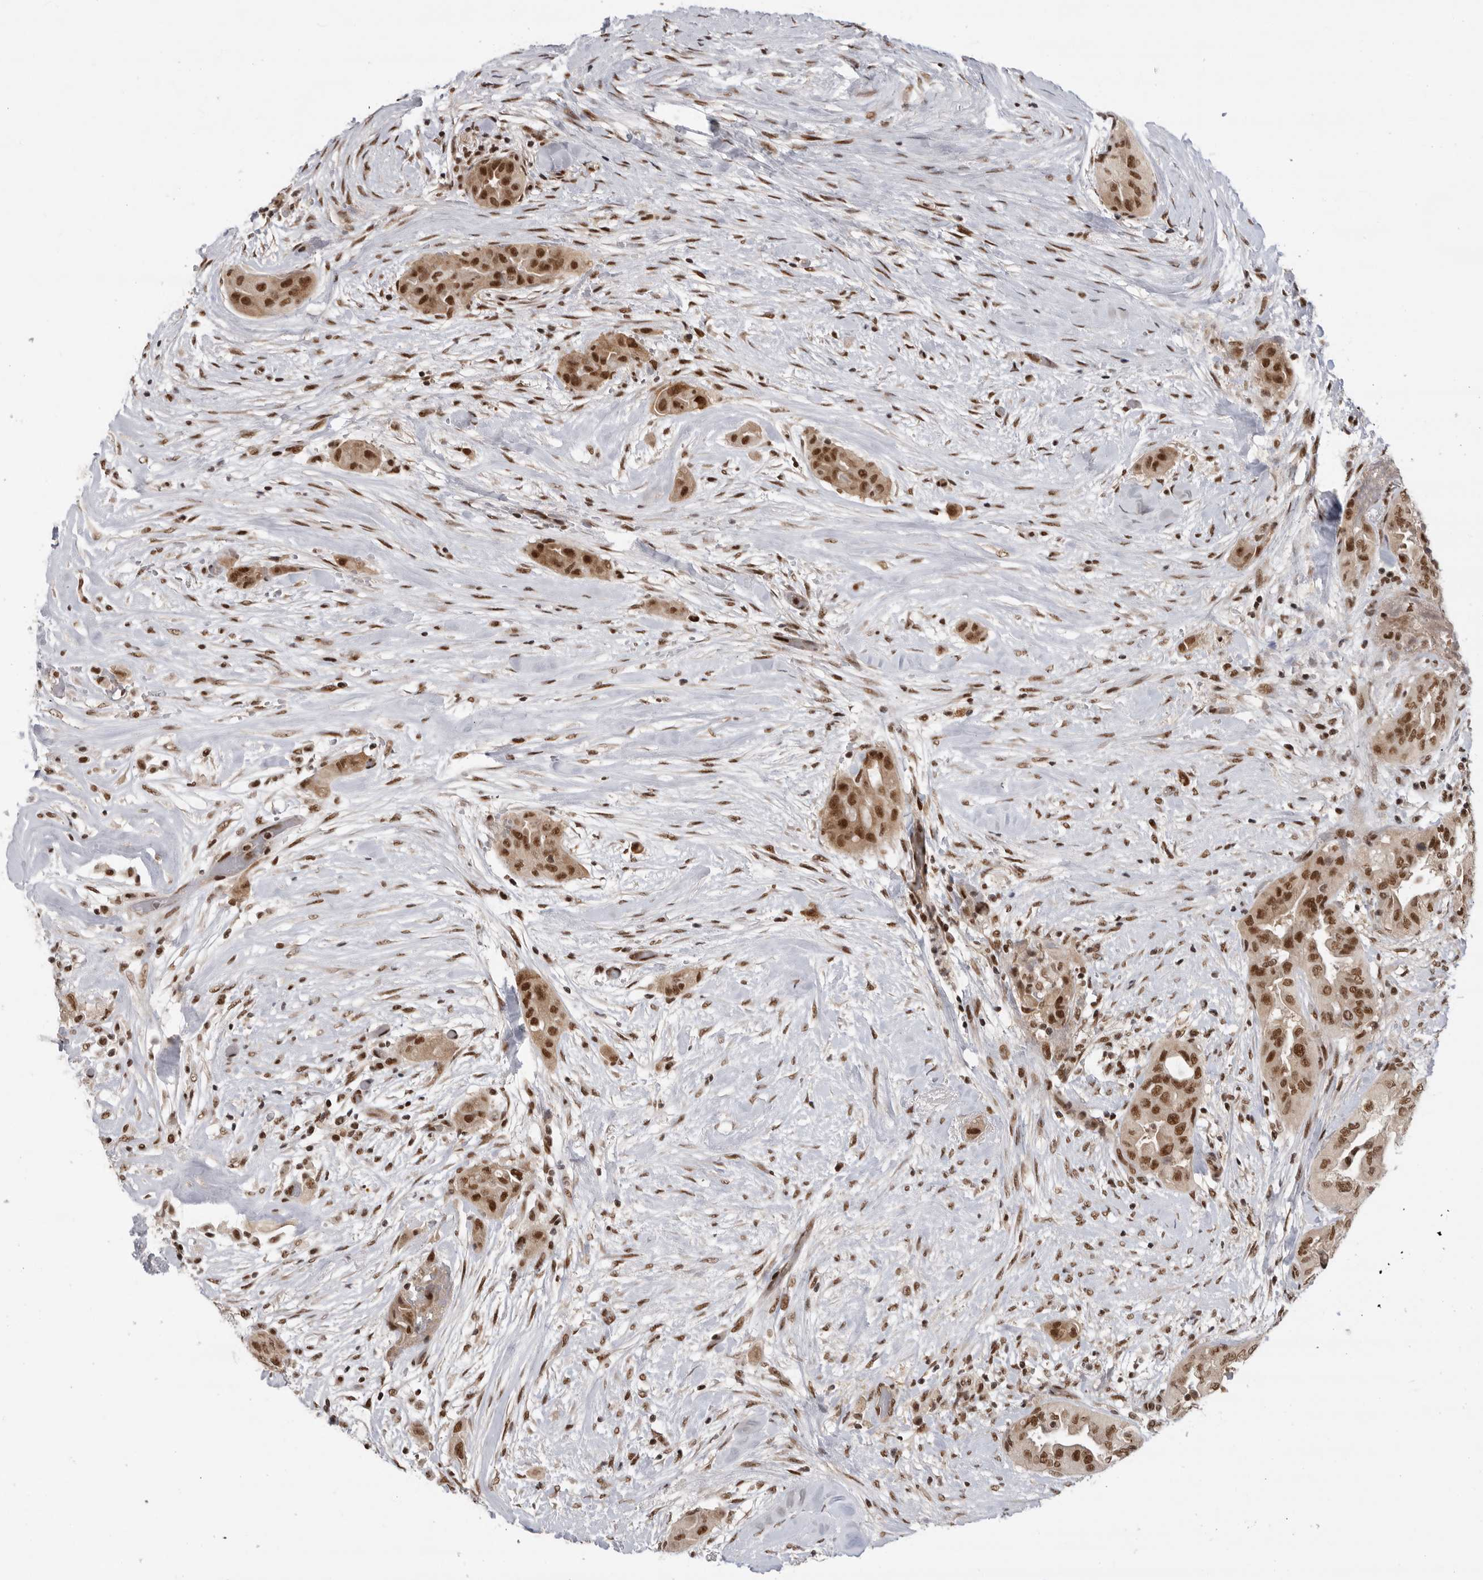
{"staining": {"intensity": "strong", "quantity": ">75%", "location": "cytoplasmic/membranous,nuclear"}, "tissue": "thyroid cancer", "cell_type": "Tumor cells", "image_type": "cancer", "snomed": [{"axis": "morphology", "description": "Papillary adenocarcinoma, NOS"}, {"axis": "topography", "description": "Thyroid gland"}], "caption": "Immunohistochemistry image of neoplastic tissue: thyroid papillary adenocarcinoma stained using IHC reveals high levels of strong protein expression localized specifically in the cytoplasmic/membranous and nuclear of tumor cells, appearing as a cytoplasmic/membranous and nuclear brown color.", "gene": "ZNF830", "patient": {"sex": "female", "age": 59}}